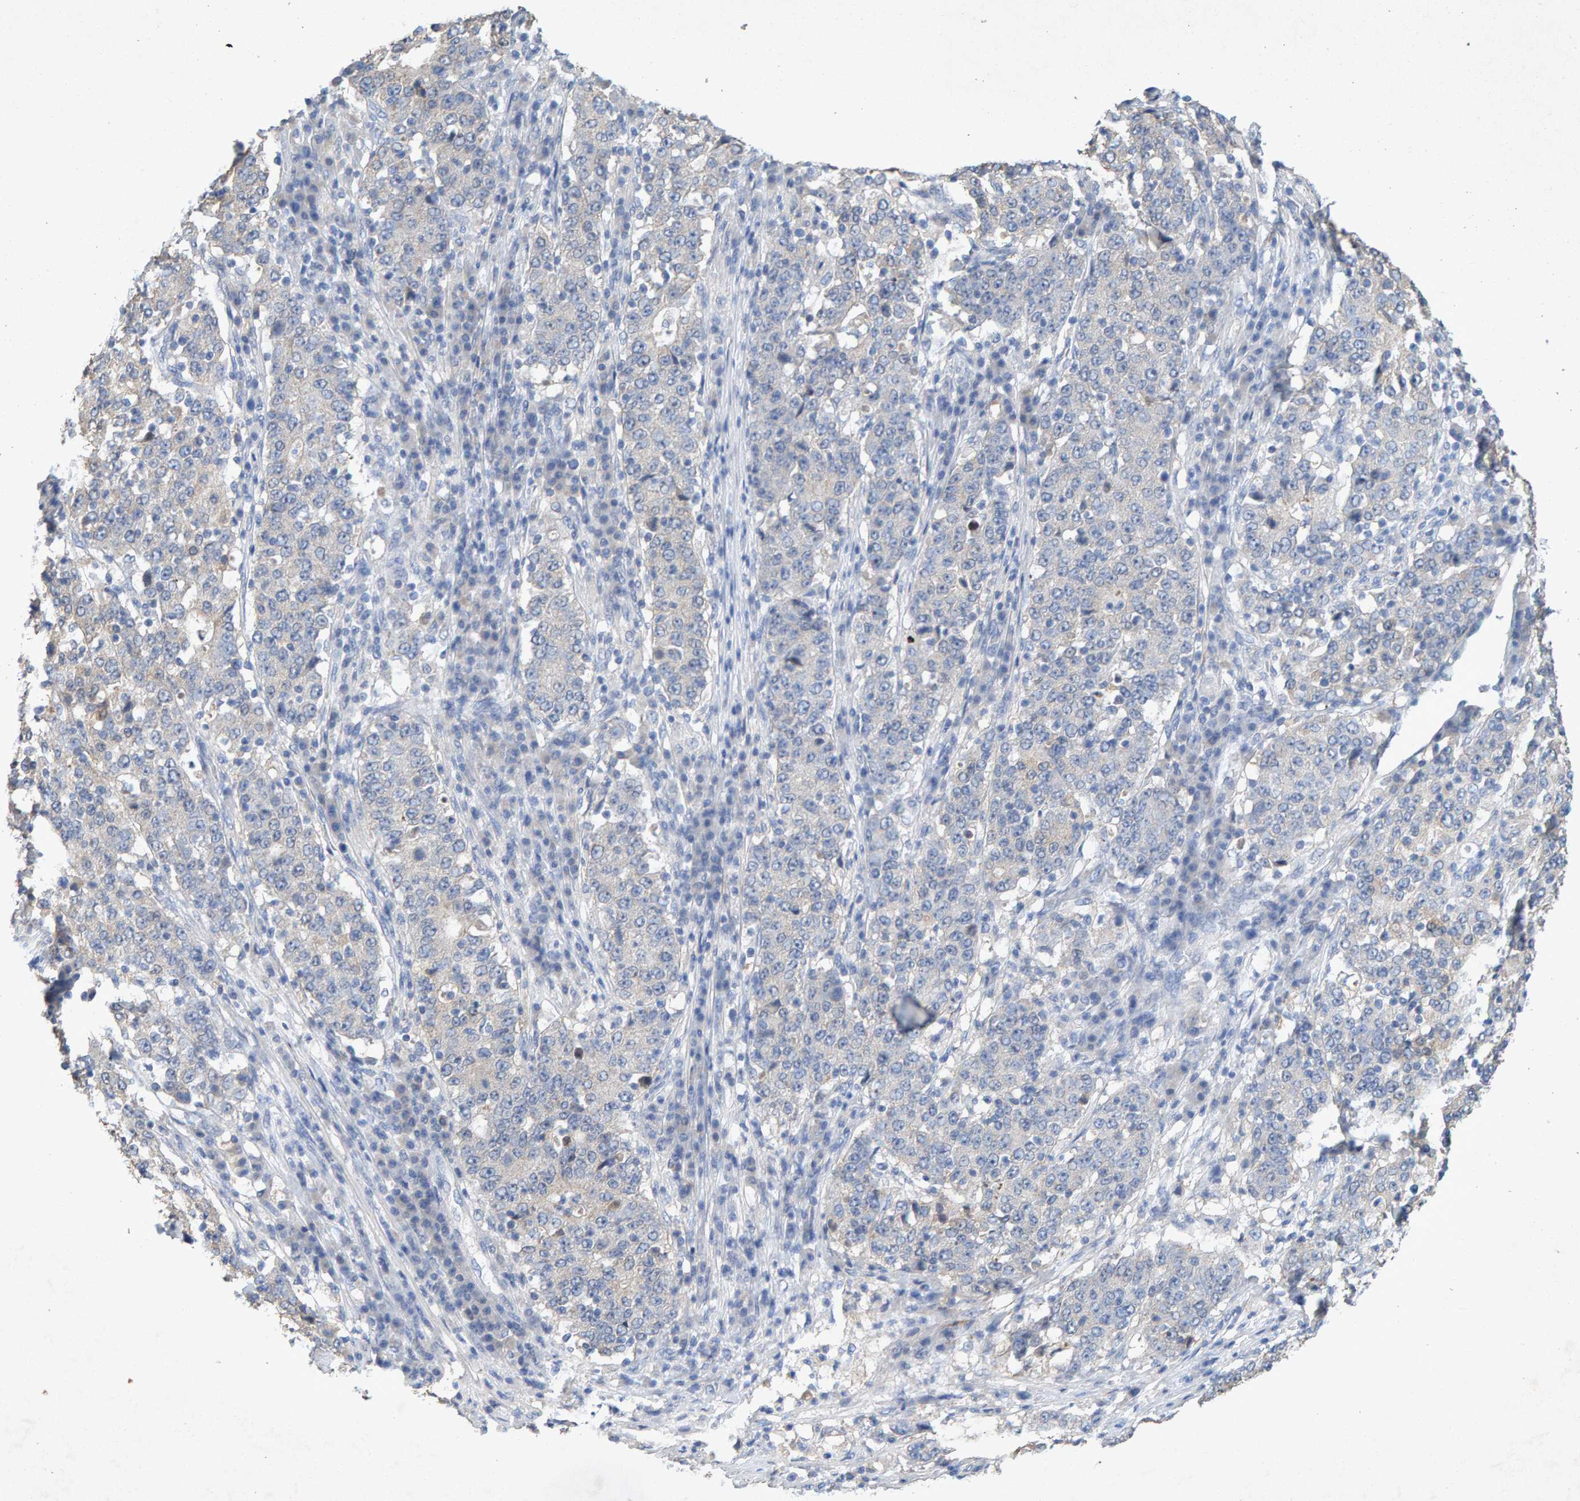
{"staining": {"intensity": "negative", "quantity": "none", "location": "none"}, "tissue": "stomach cancer", "cell_type": "Tumor cells", "image_type": "cancer", "snomed": [{"axis": "morphology", "description": "Adenocarcinoma, NOS"}, {"axis": "topography", "description": "Stomach"}], "caption": "The immunohistochemistry (IHC) image has no significant staining in tumor cells of stomach cancer (adenocarcinoma) tissue. Brightfield microscopy of immunohistochemistry (IHC) stained with DAB (brown) and hematoxylin (blue), captured at high magnification.", "gene": "CTH", "patient": {"sex": "male", "age": 59}}